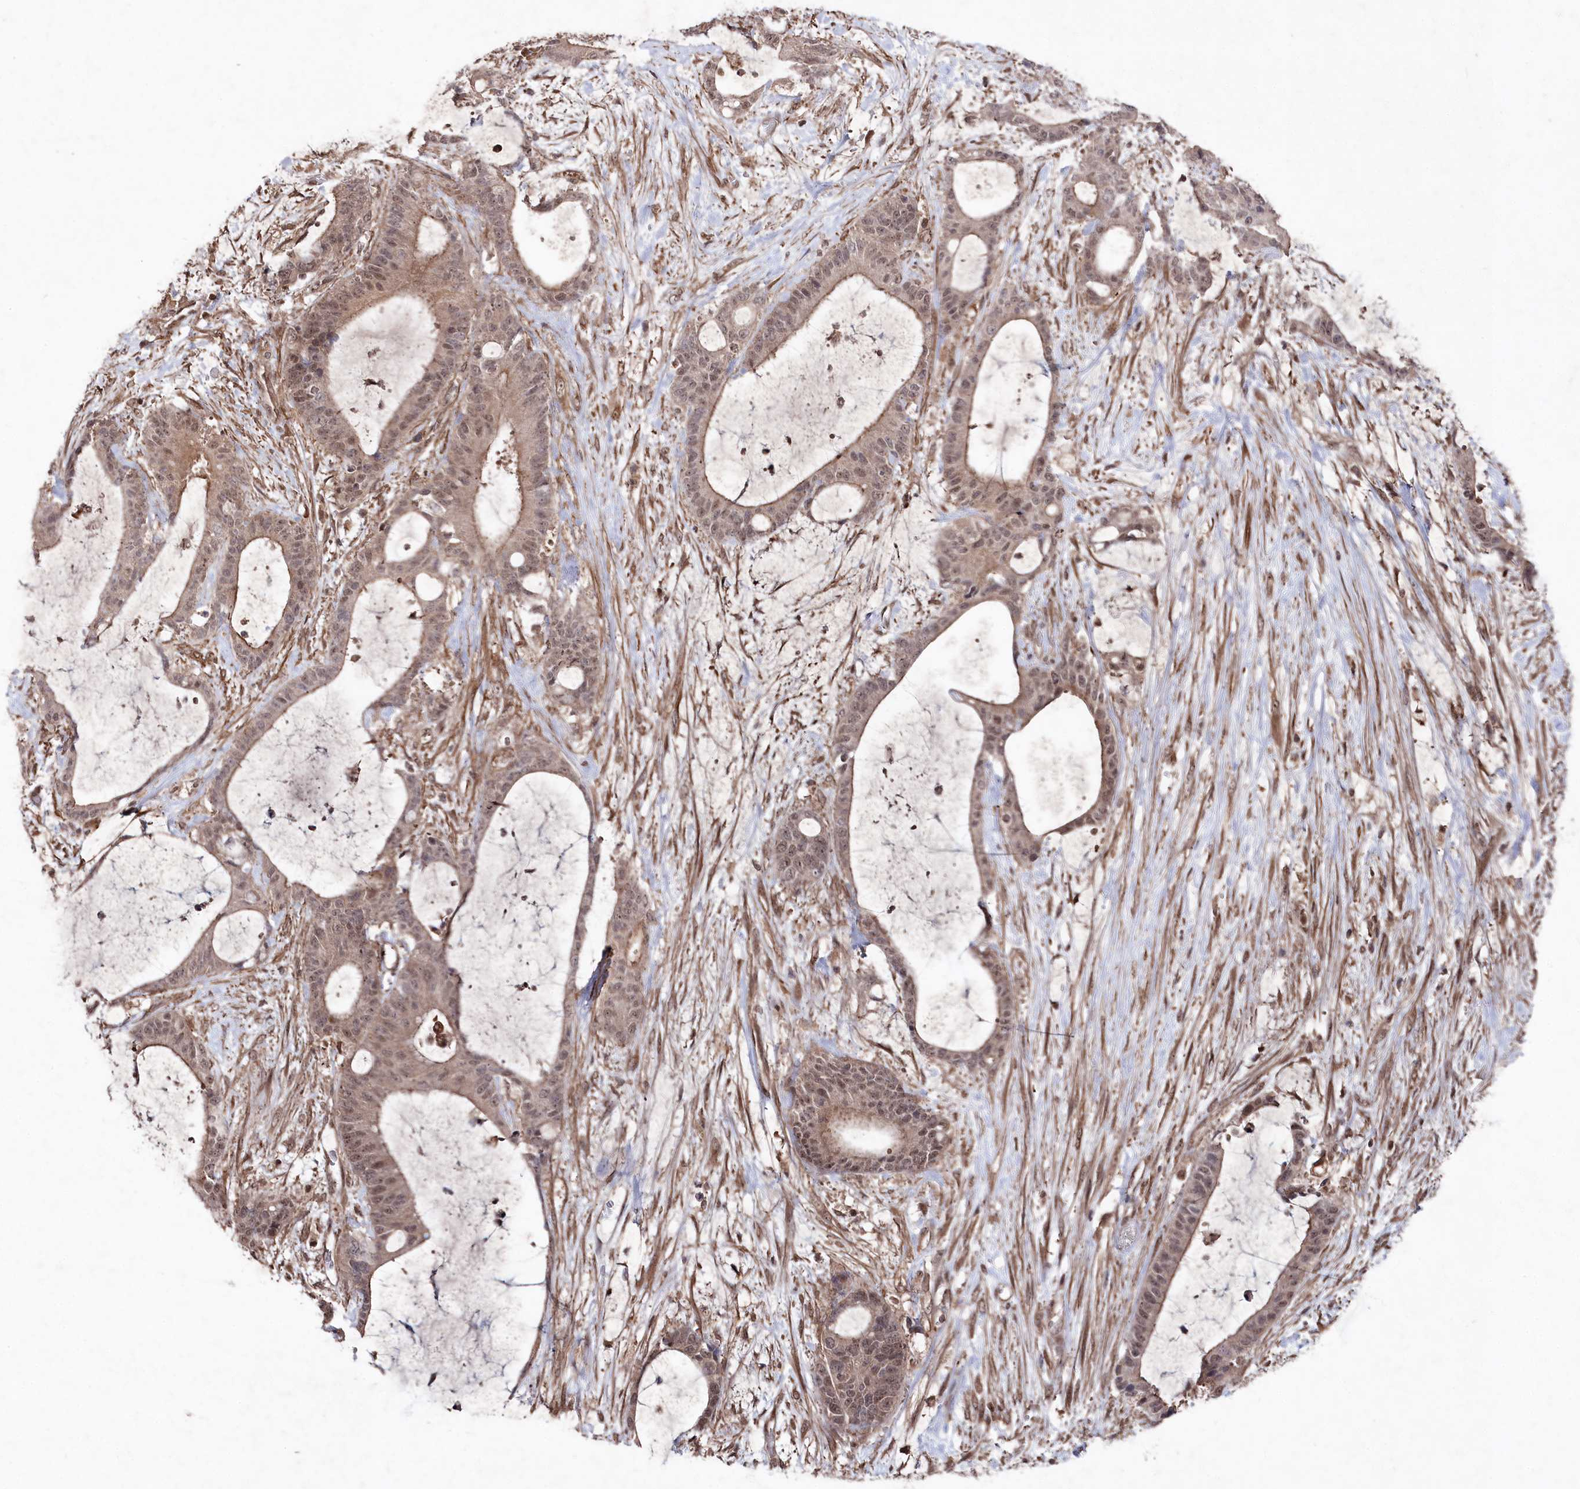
{"staining": {"intensity": "weak", "quantity": ">75%", "location": "cytoplasmic/membranous,nuclear"}, "tissue": "liver cancer", "cell_type": "Tumor cells", "image_type": "cancer", "snomed": [{"axis": "morphology", "description": "Normal tissue, NOS"}, {"axis": "morphology", "description": "Cholangiocarcinoma"}, {"axis": "topography", "description": "Liver"}, {"axis": "topography", "description": "Peripheral nerve tissue"}], "caption": "Human liver cancer stained for a protein (brown) reveals weak cytoplasmic/membranous and nuclear positive expression in approximately >75% of tumor cells.", "gene": "BORCS7", "patient": {"sex": "female", "age": 73}}